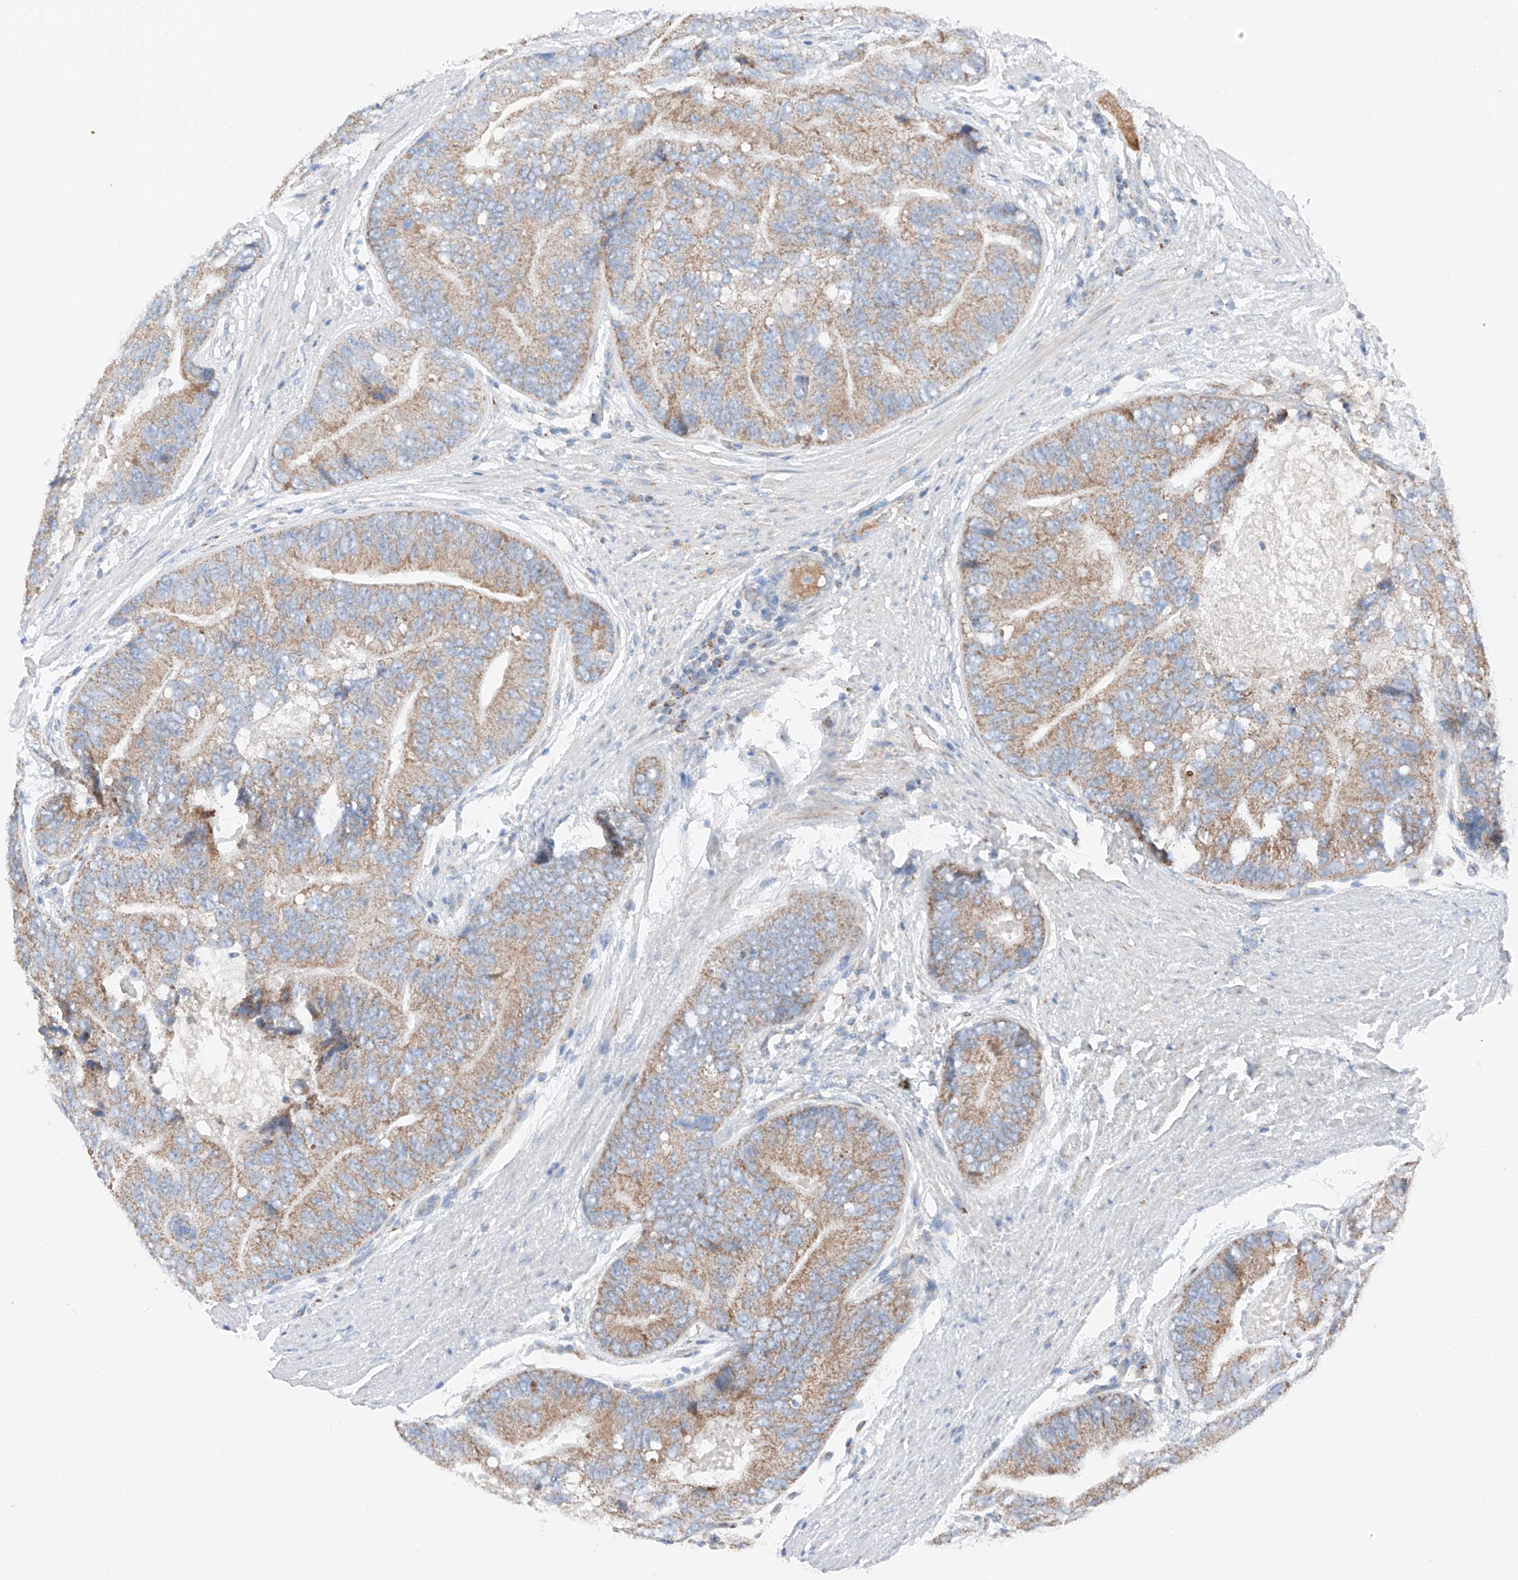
{"staining": {"intensity": "moderate", "quantity": ">75%", "location": "cytoplasmic/membranous"}, "tissue": "prostate cancer", "cell_type": "Tumor cells", "image_type": "cancer", "snomed": [{"axis": "morphology", "description": "Adenocarcinoma, High grade"}, {"axis": "topography", "description": "Prostate"}], "caption": "Human prostate cancer stained for a protein (brown) reveals moderate cytoplasmic/membranous positive positivity in approximately >75% of tumor cells.", "gene": "MRAP", "patient": {"sex": "male", "age": 70}}